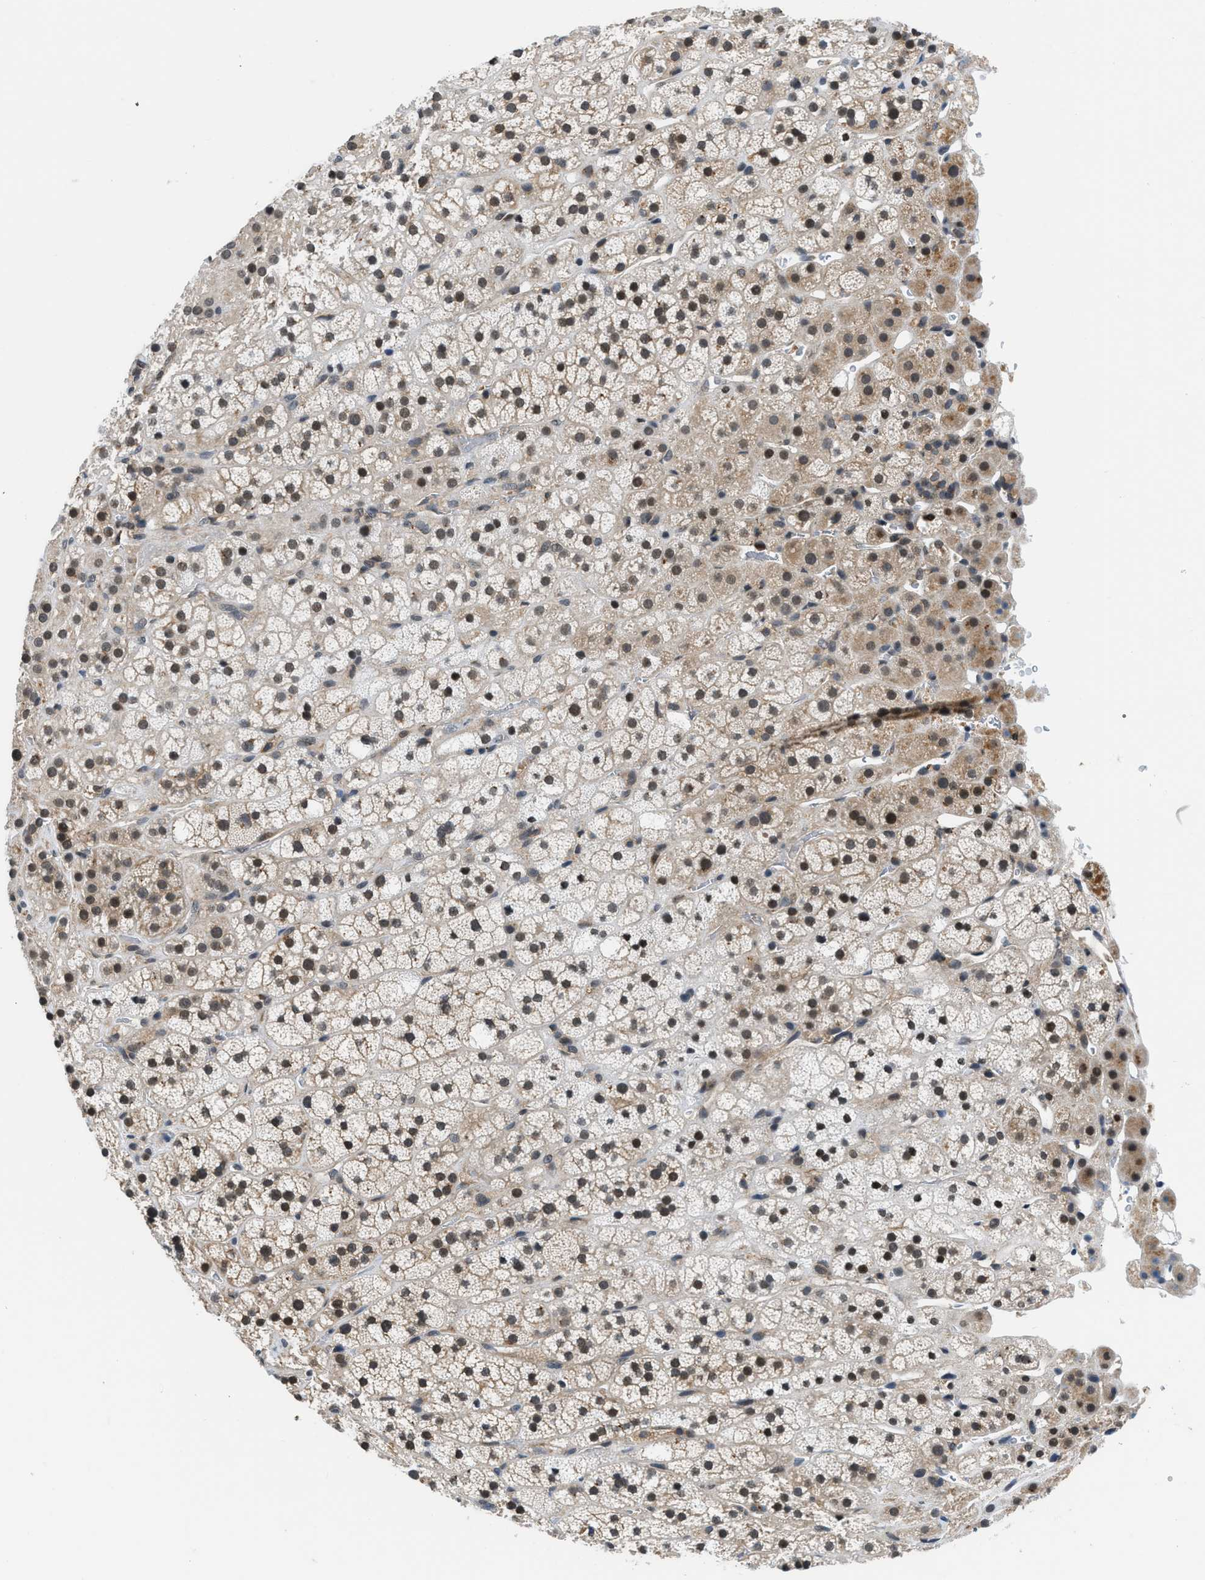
{"staining": {"intensity": "moderate", "quantity": "25%-75%", "location": "nuclear"}, "tissue": "adrenal gland", "cell_type": "Glandular cells", "image_type": "normal", "snomed": [{"axis": "morphology", "description": "Normal tissue, NOS"}, {"axis": "topography", "description": "Adrenal gland"}], "caption": "Moderate nuclear staining is seen in about 25%-75% of glandular cells in unremarkable adrenal gland. (Stains: DAB (3,3'-diaminobenzidine) in brown, nuclei in blue, Microscopy: brightfield microscopy at high magnification).", "gene": "MTMR1", "patient": {"sex": "male", "age": 56}}